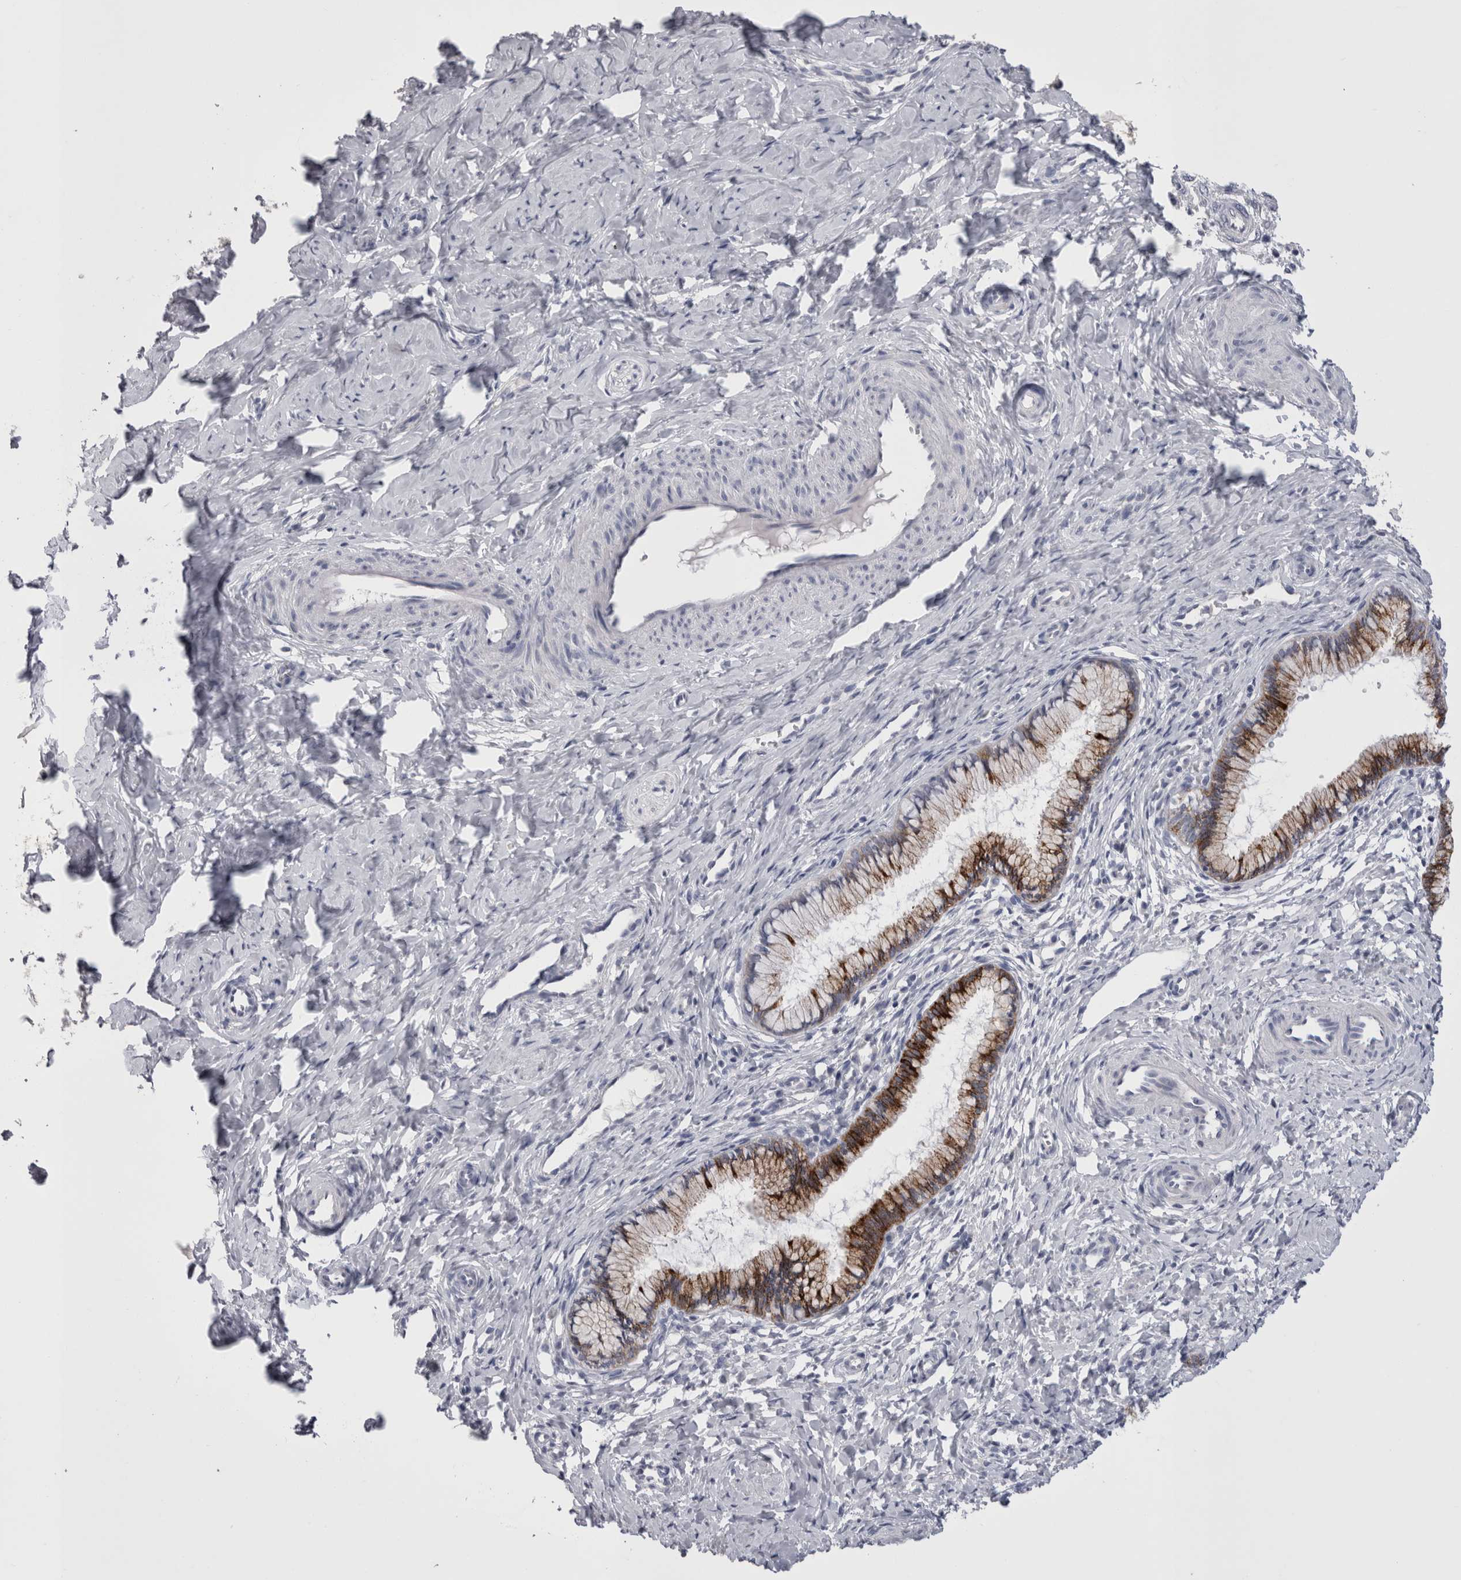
{"staining": {"intensity": "strong", "quantity": ">75%", "location": "cytoplasmic/membranous"}, "tissue": "cervix", "cell_type": "Glandular cells", "image_type": "normal", "snomed": [{"axis": "morphology", "description": "Normal tissue, NOS"}, {"axis": "topography", "description": "Cervix"}], "caption": "Immunohistochemical staining of unremarkable cervix demonstrates high levels of strong cytoplasmic/membranous positivity in approximately >75% of glandular cells. (IHC, brightfield microscopy, high magnification).", "gene": "PWP2", "patient": {"sex": "female", "age": 27}}